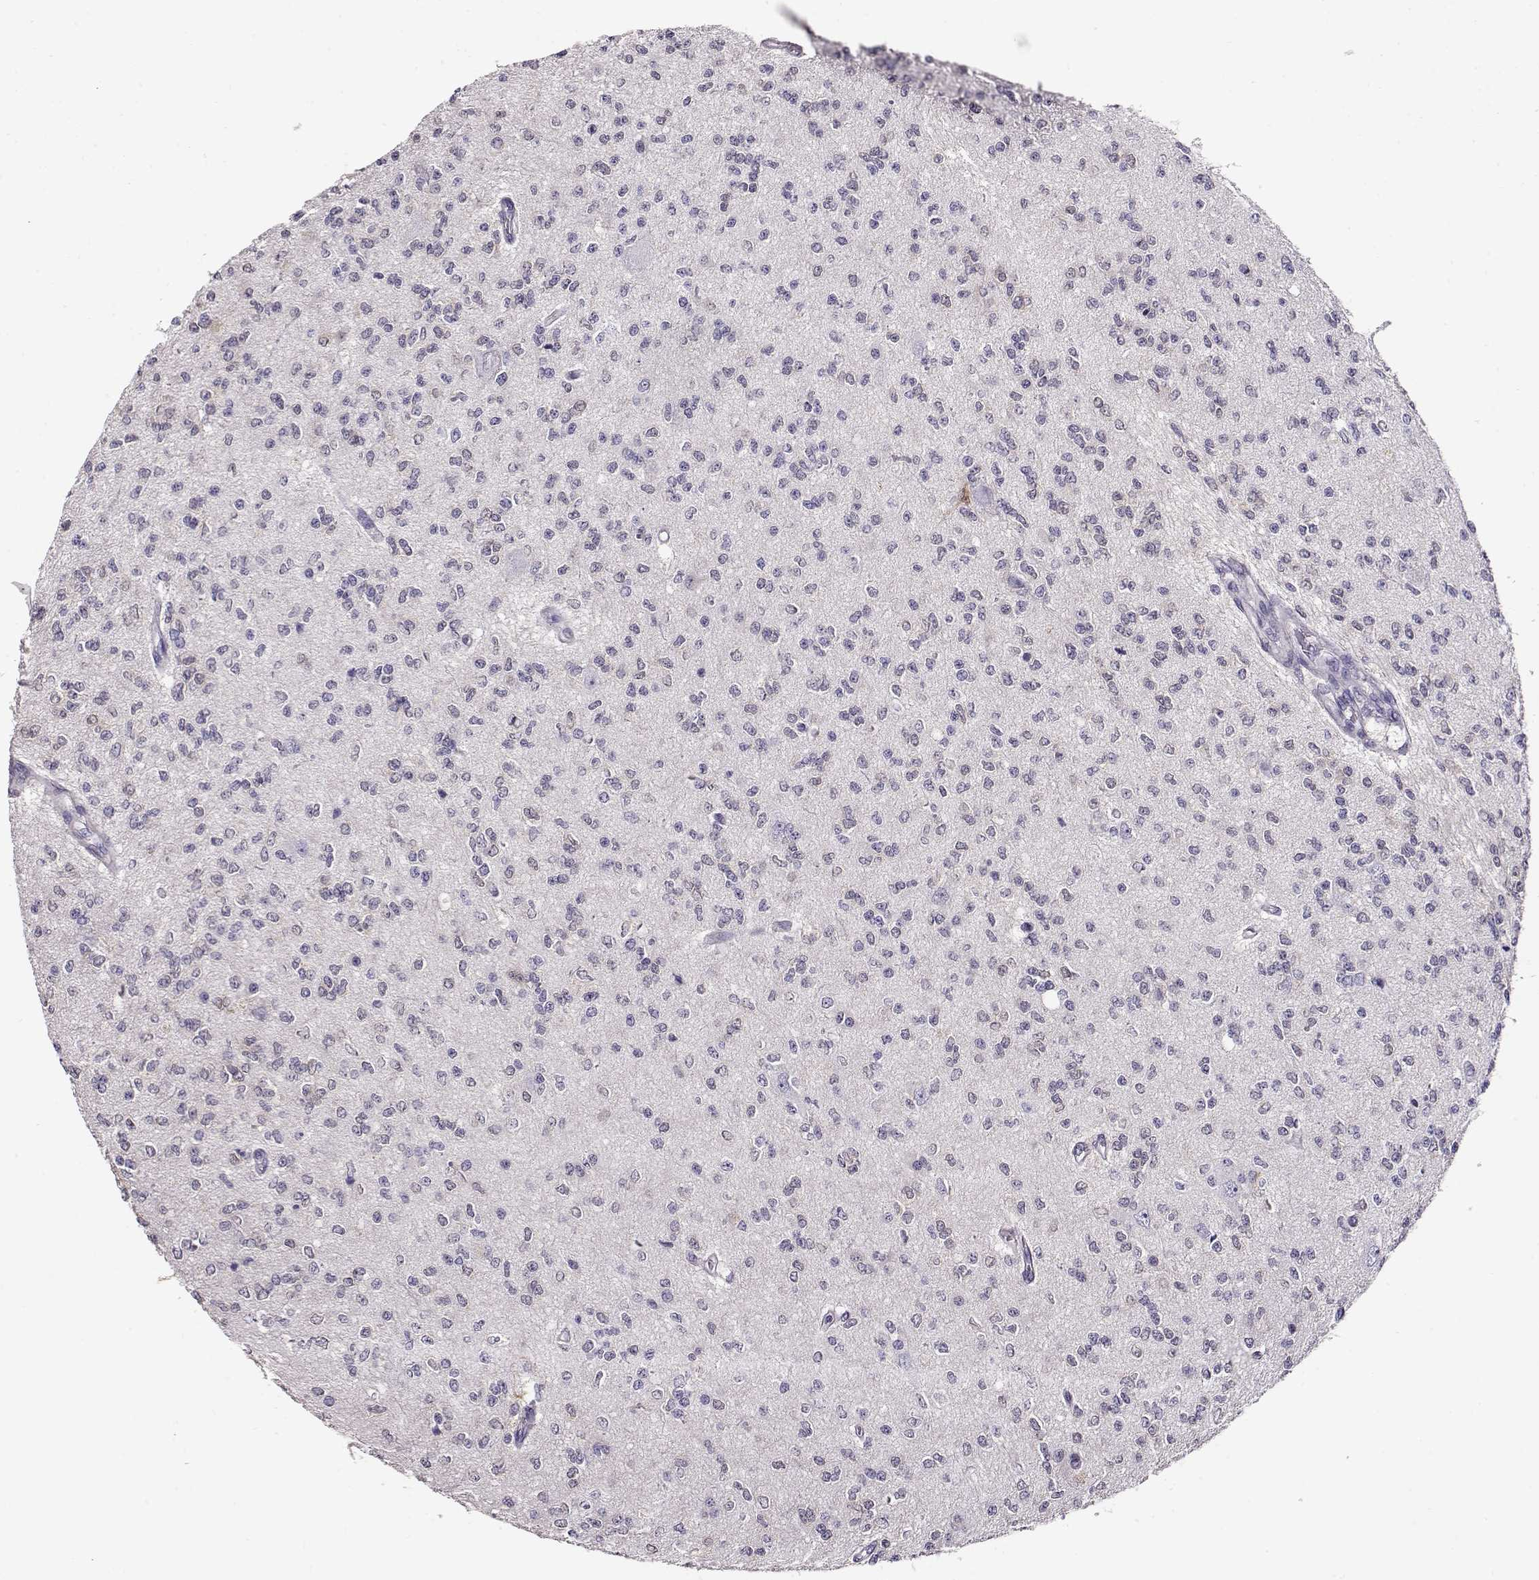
{"staining": {"intensity": "negative", "quantity": "none", "location": "none"}, "tissue": "glioma", "cell_type": "Tumor cells", "image_type": "cancer", "snomed": [{"axis": "morphology", "description": "Glioma, malignant, Low grade"}, {"axis": "topography", "description": "Brain"}], "caption": "The IHC histopathology image has no significant expression in tumor cells of malignant glioma (low-grade) tissue.", "gene": "CCR8", "patient": {"sex": "male", "age": 67}}